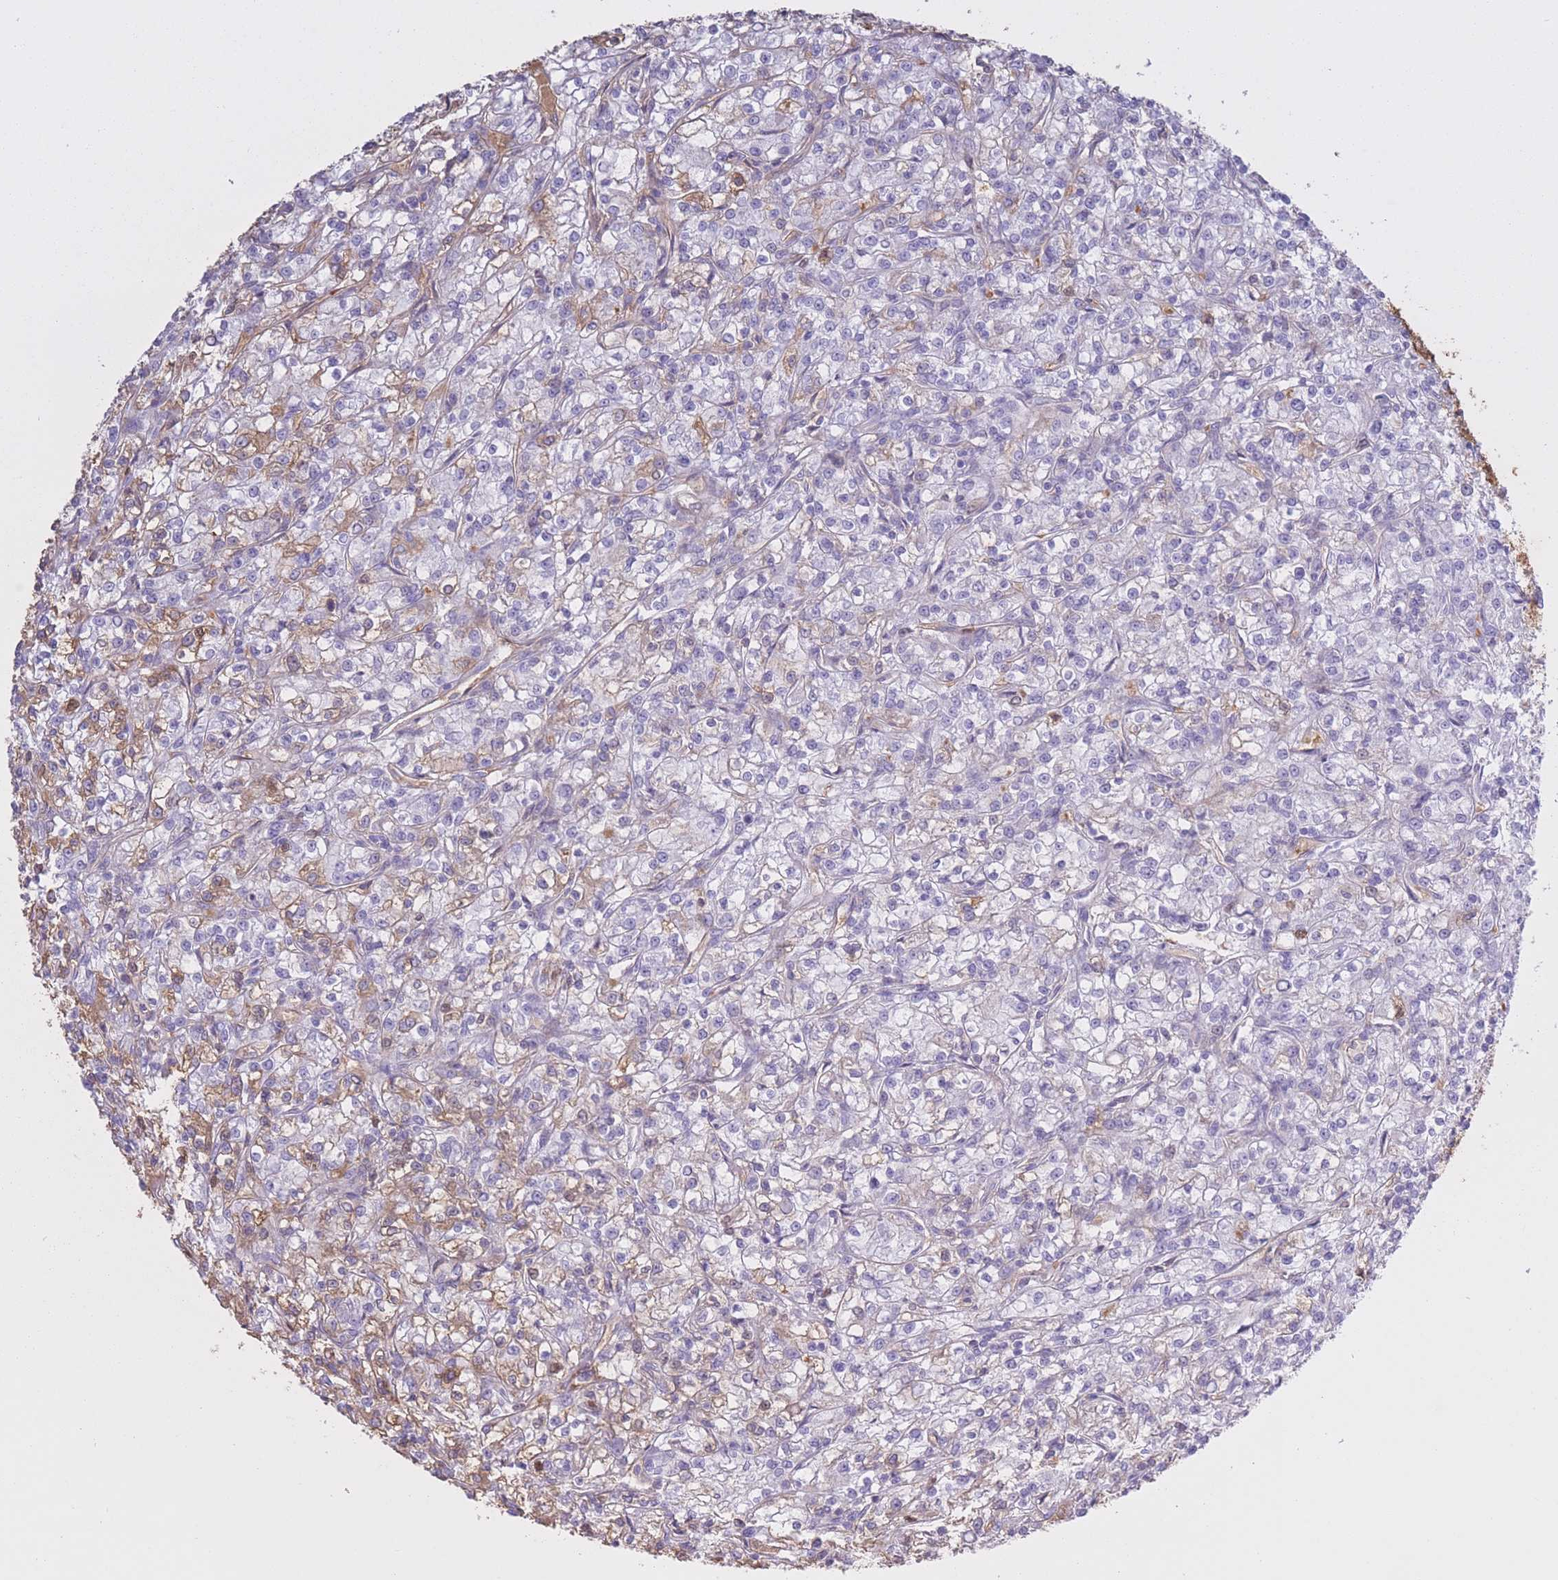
{"staining": {"intensity": "moderate", "quantity": "25%-75%", "location": "cytoplasmic/membranous"}, "tissue": "renal cancer", "cell_type": "Tumor cells", "image_type": "cancer", "snomed": [{"axis": "morphology", "description": "Adenocarcinoma, NOS"}, {"axis": "topography", "description": "Kidney"}], "caption": "Tumor cells display moderate cytoplasmic/membranous expression in about 25%-75% of cells in adenocarcinoma (renal).", "gene": "AP3S2", "patient": {"sex": "female", "age": 59}}